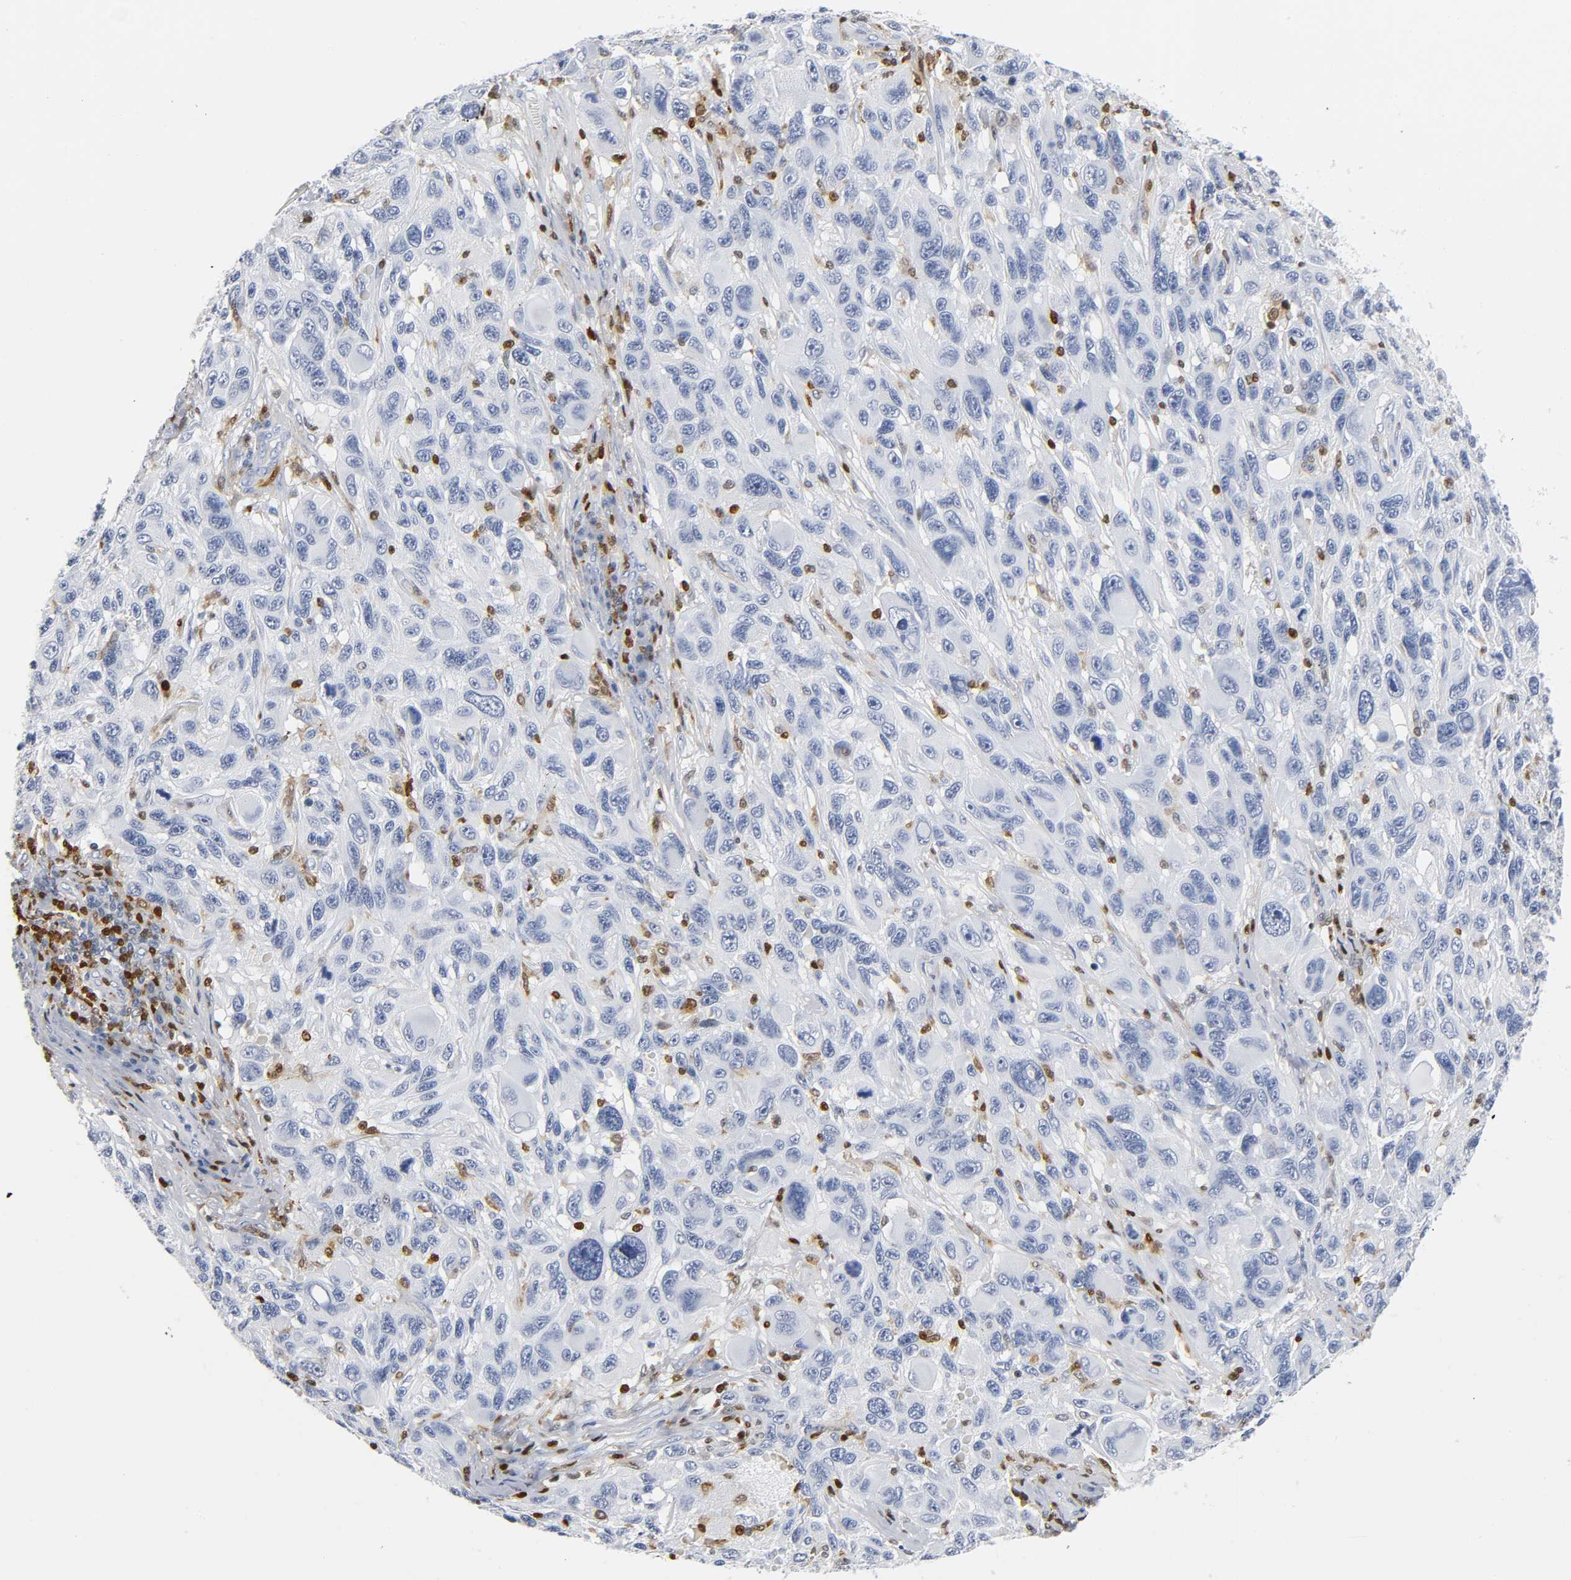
{"staining": {"intensity": "negative", "quantity": "none", "location": "none"}, "tissue": "melanoma", "cell_type": "Tumor cells", "image_type": "cancer", "snomed": [{"axis": "morphology", "description": "Malignant melanoma, NOS"}, {"axis": "topography", "description": "Skin"}], "caption": "IHC of human malignant melanoma displays no positivity in tumor cells.", "gene": "DOK2", "patient": {"sex": "male", "age": 53}}